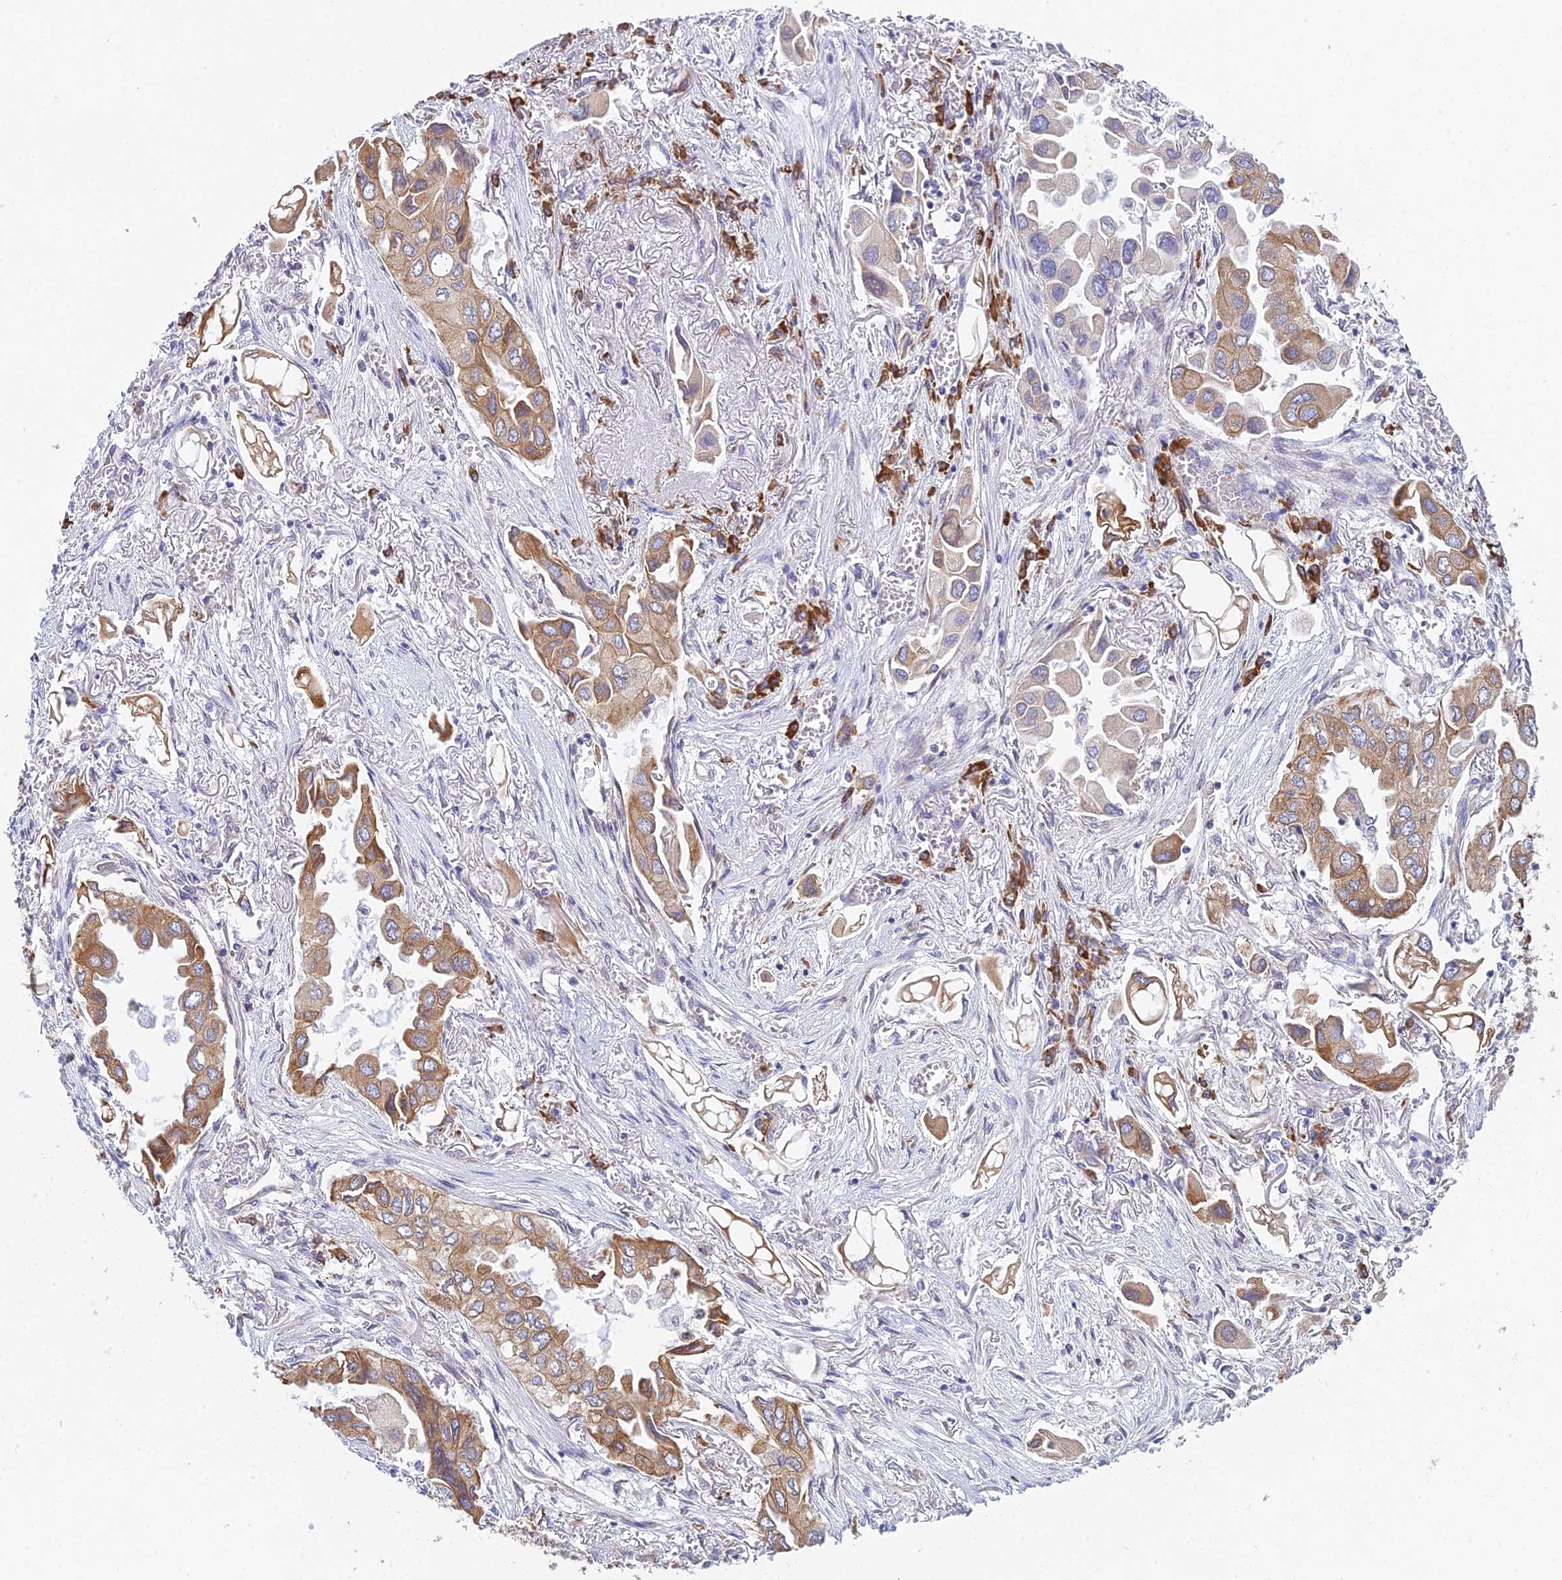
{"staining": {"intensity": "moderate", "quantity": ">75%", "location": "cytoplasmic/membranous"}, "tissue": "lung cancer", "cell_type": "Tumor cells", "image_type": "cancer", "snomed": [{"axis": "morphology", "description": "Adenocarcinoma, NOS"}, {"axis": "topography", "description": "Lung"}], "caption": "IHC image of lung adenocarcinoma stained for a protein (brown), which shows medium levels of moderate cytoplasmic/membranous expression in about >75% of tumor cells.", "gene": "HM13", "patient": {"sex": "female", "age": 76}}